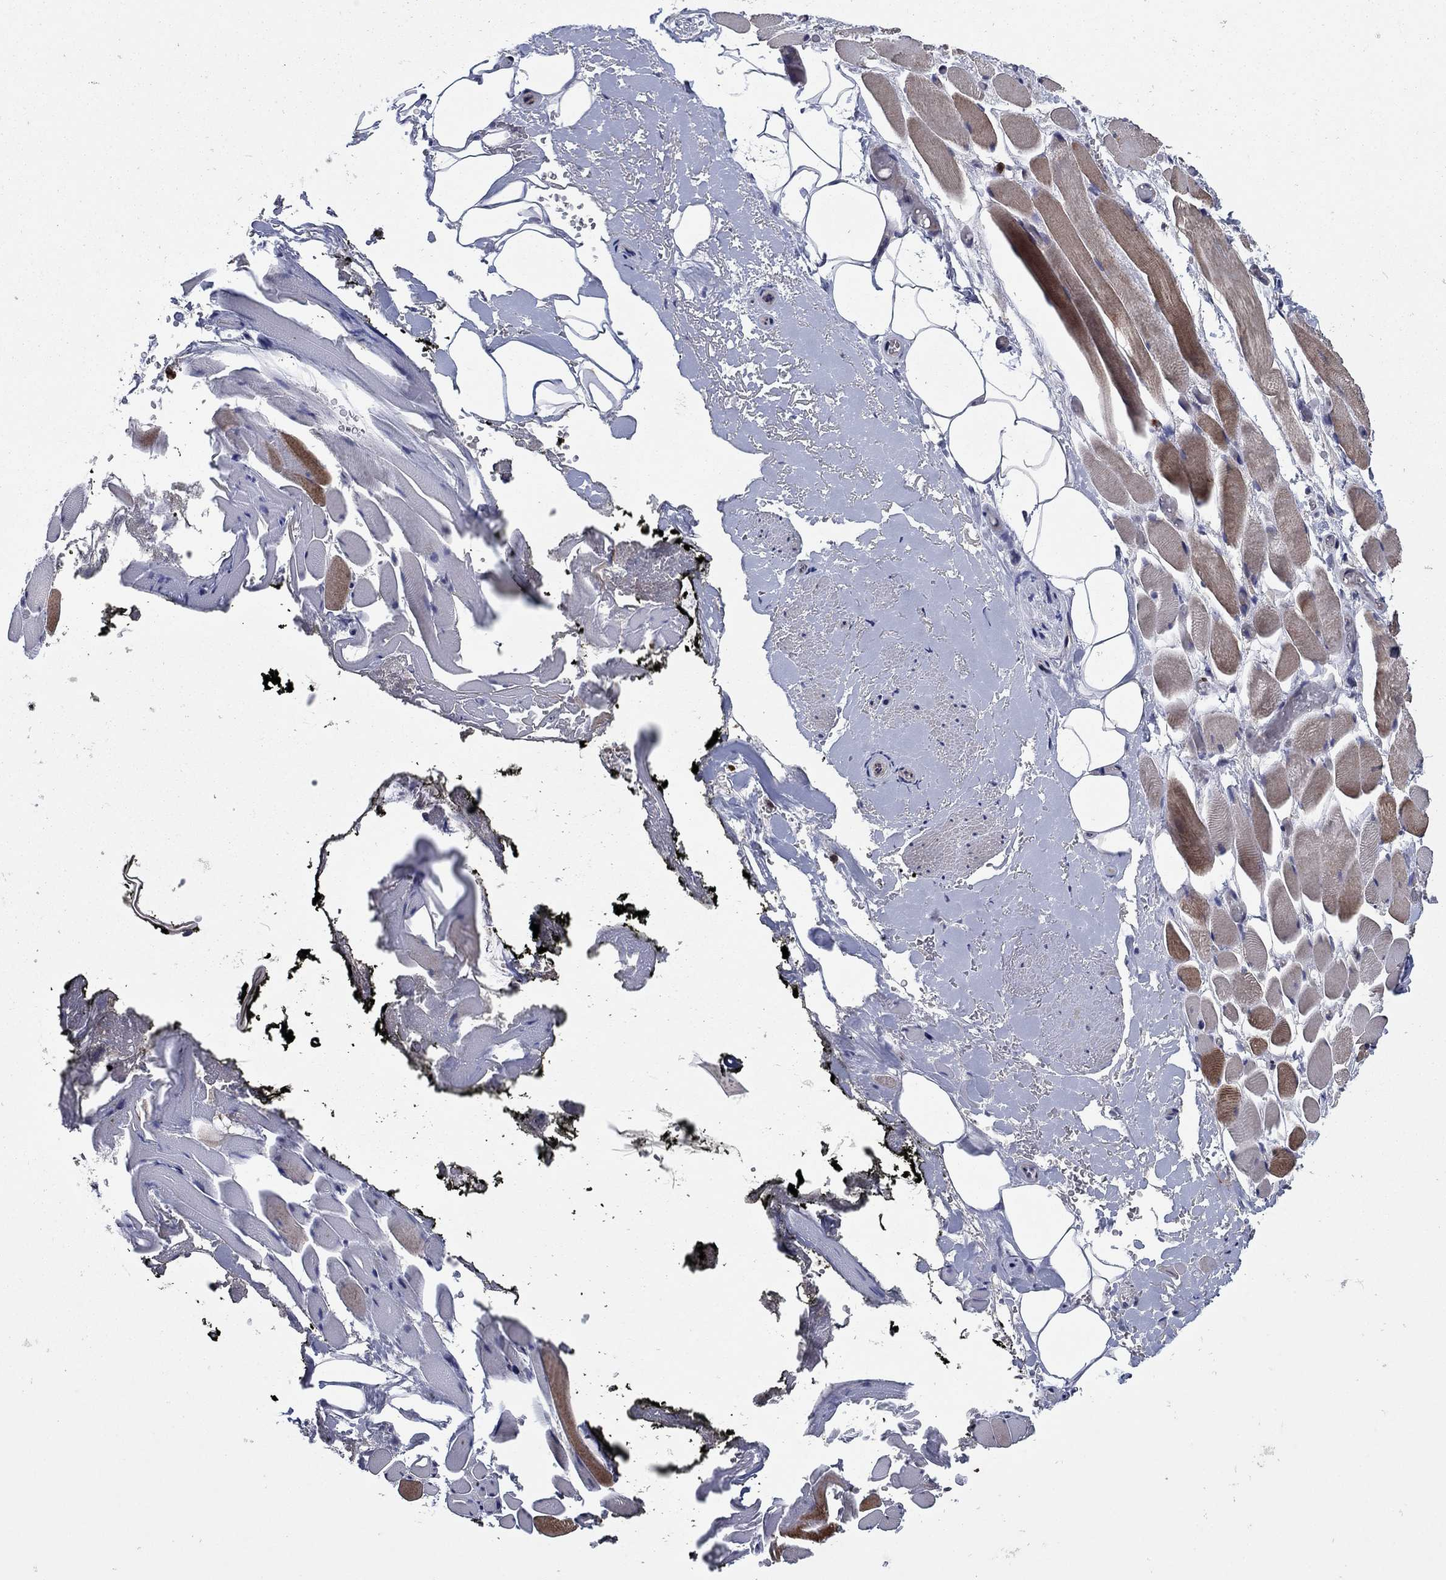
{"staining": {"intensity": "negative", "quantity": "none", "location": "none"}, "tissue": "adipose tissue", "cell_type": "Adipocytes", "image_type": "normal", "snomed": [{"axis": "morphology", "description": "Normal tissue, NOS"}, {"axis": "topography", "description": "Anal"}, {"axis": "topography", "description": "Peripheral nerve tissue"}], "caption": "This is a histopathology image of immunohistochemistry staining of benign adipose tissue, which shows no staining in adipocytes.", "gene": "MSRB1", "patient": {"sex": "male", "age": 53}}